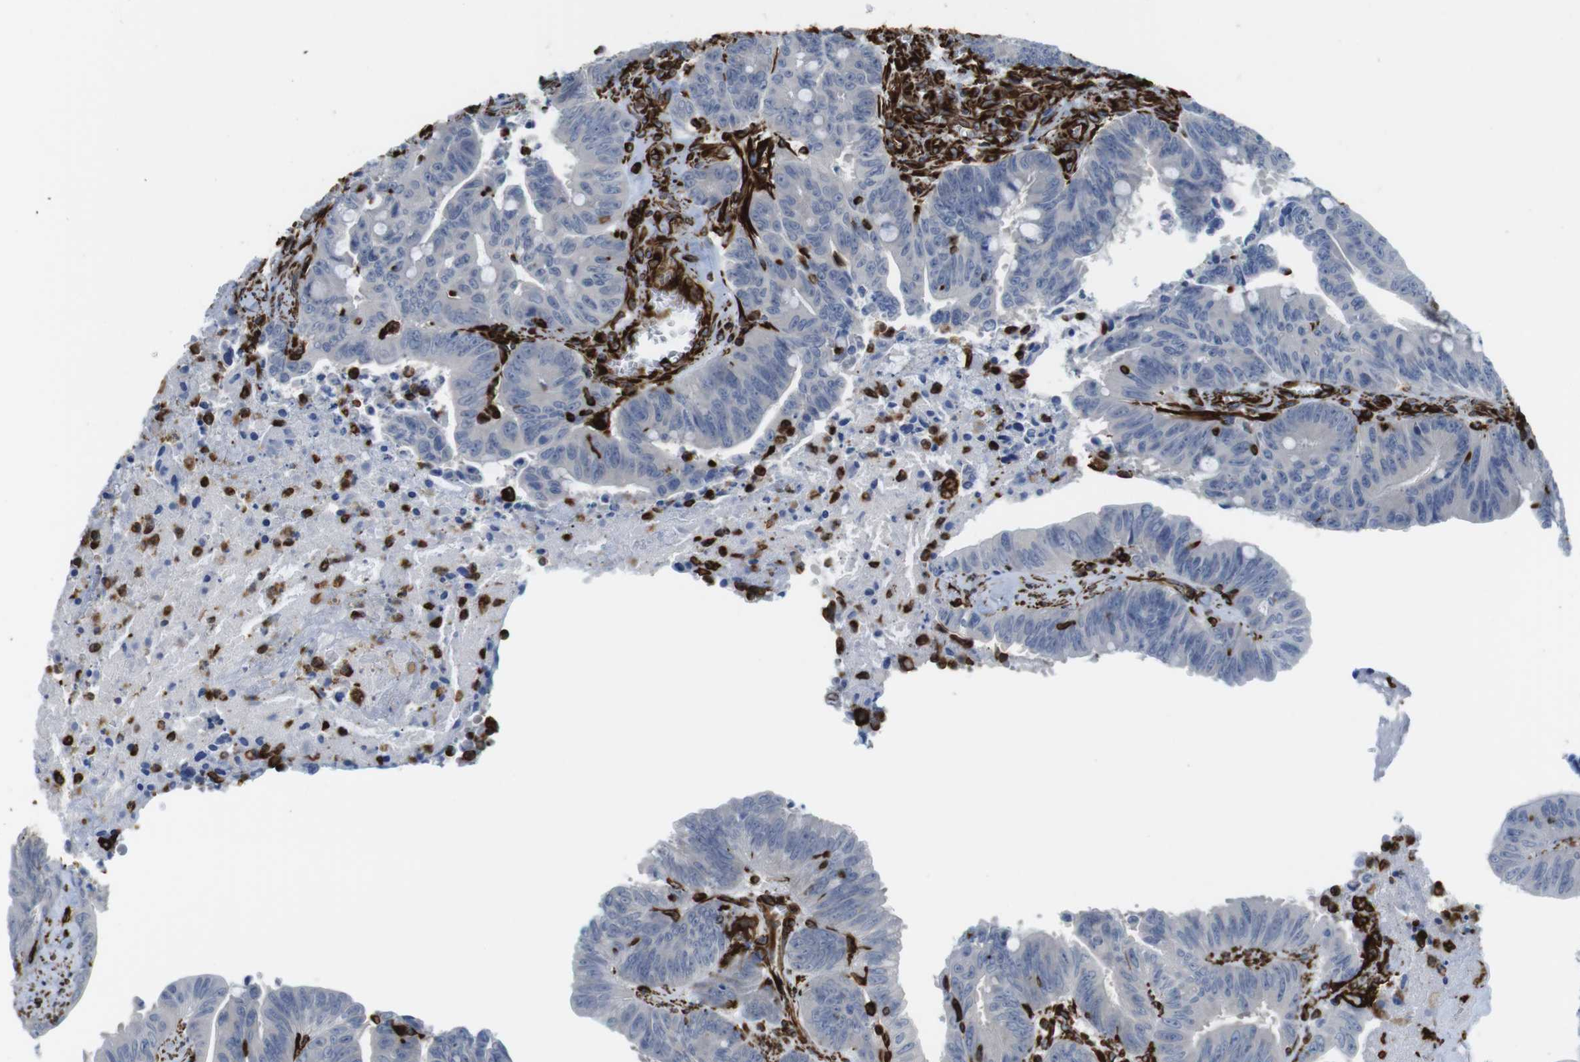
{"staining": {"intensity": "negative", "quantity": "none", "location": "none"}, "tissue": "colorectal cancer", "cell_type": "Tumor cells", "image_type": "cancer", "snomed": [{"axis": "morphology", "description": "Adenocarcinoma, NOS"}, {"axis": "topography", "description": "Colon"}], "caption": "A photomicrograph of colorectal adenocarcinoma stained for a protein demonstrates no brown staining in tumor cells.", "gene": "RALGPS1", "patient": {"sex": "male", "age": 45}}